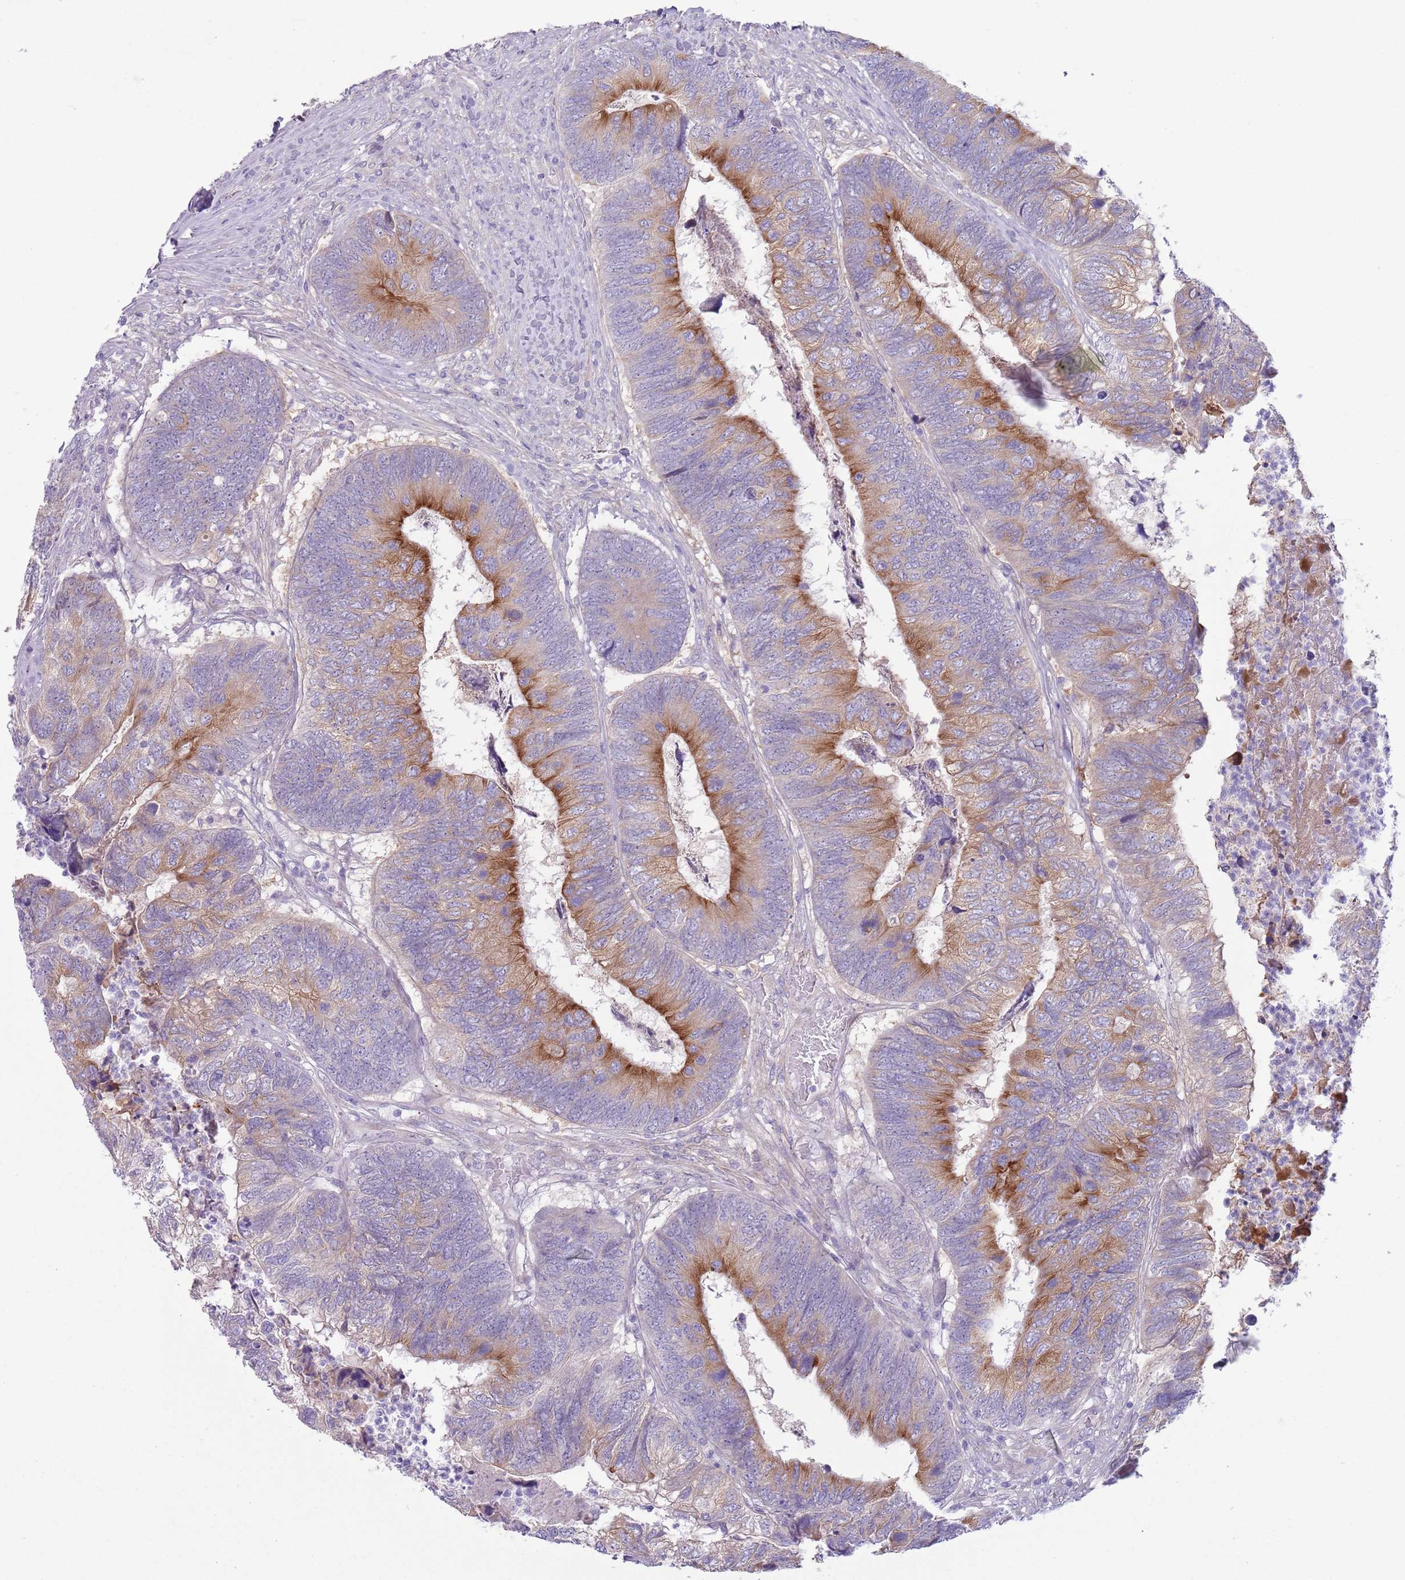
{"staining": {"intensity": "moderate", "quantity": "25%-75%", "location": "cytoplasmic/membranous"}, "tissue": "colorectal cancer", "cell_type": "Tumor cells", "image_type": "cancer", "snomed": [{"axis": "morphology", "description": "Adenocarcinoma, NOS"}, {"axis": "topography", "description": "Colon"}], "caption": "Colorectal cancer (adenocarcinoma) stained with a brown dye demonstrates moderate cytoplasmic/membranous positive expression in approximately 25%-75% of tumor cells.", "gene": "CFH", "patient": {"sex": "female", "age": 67}}